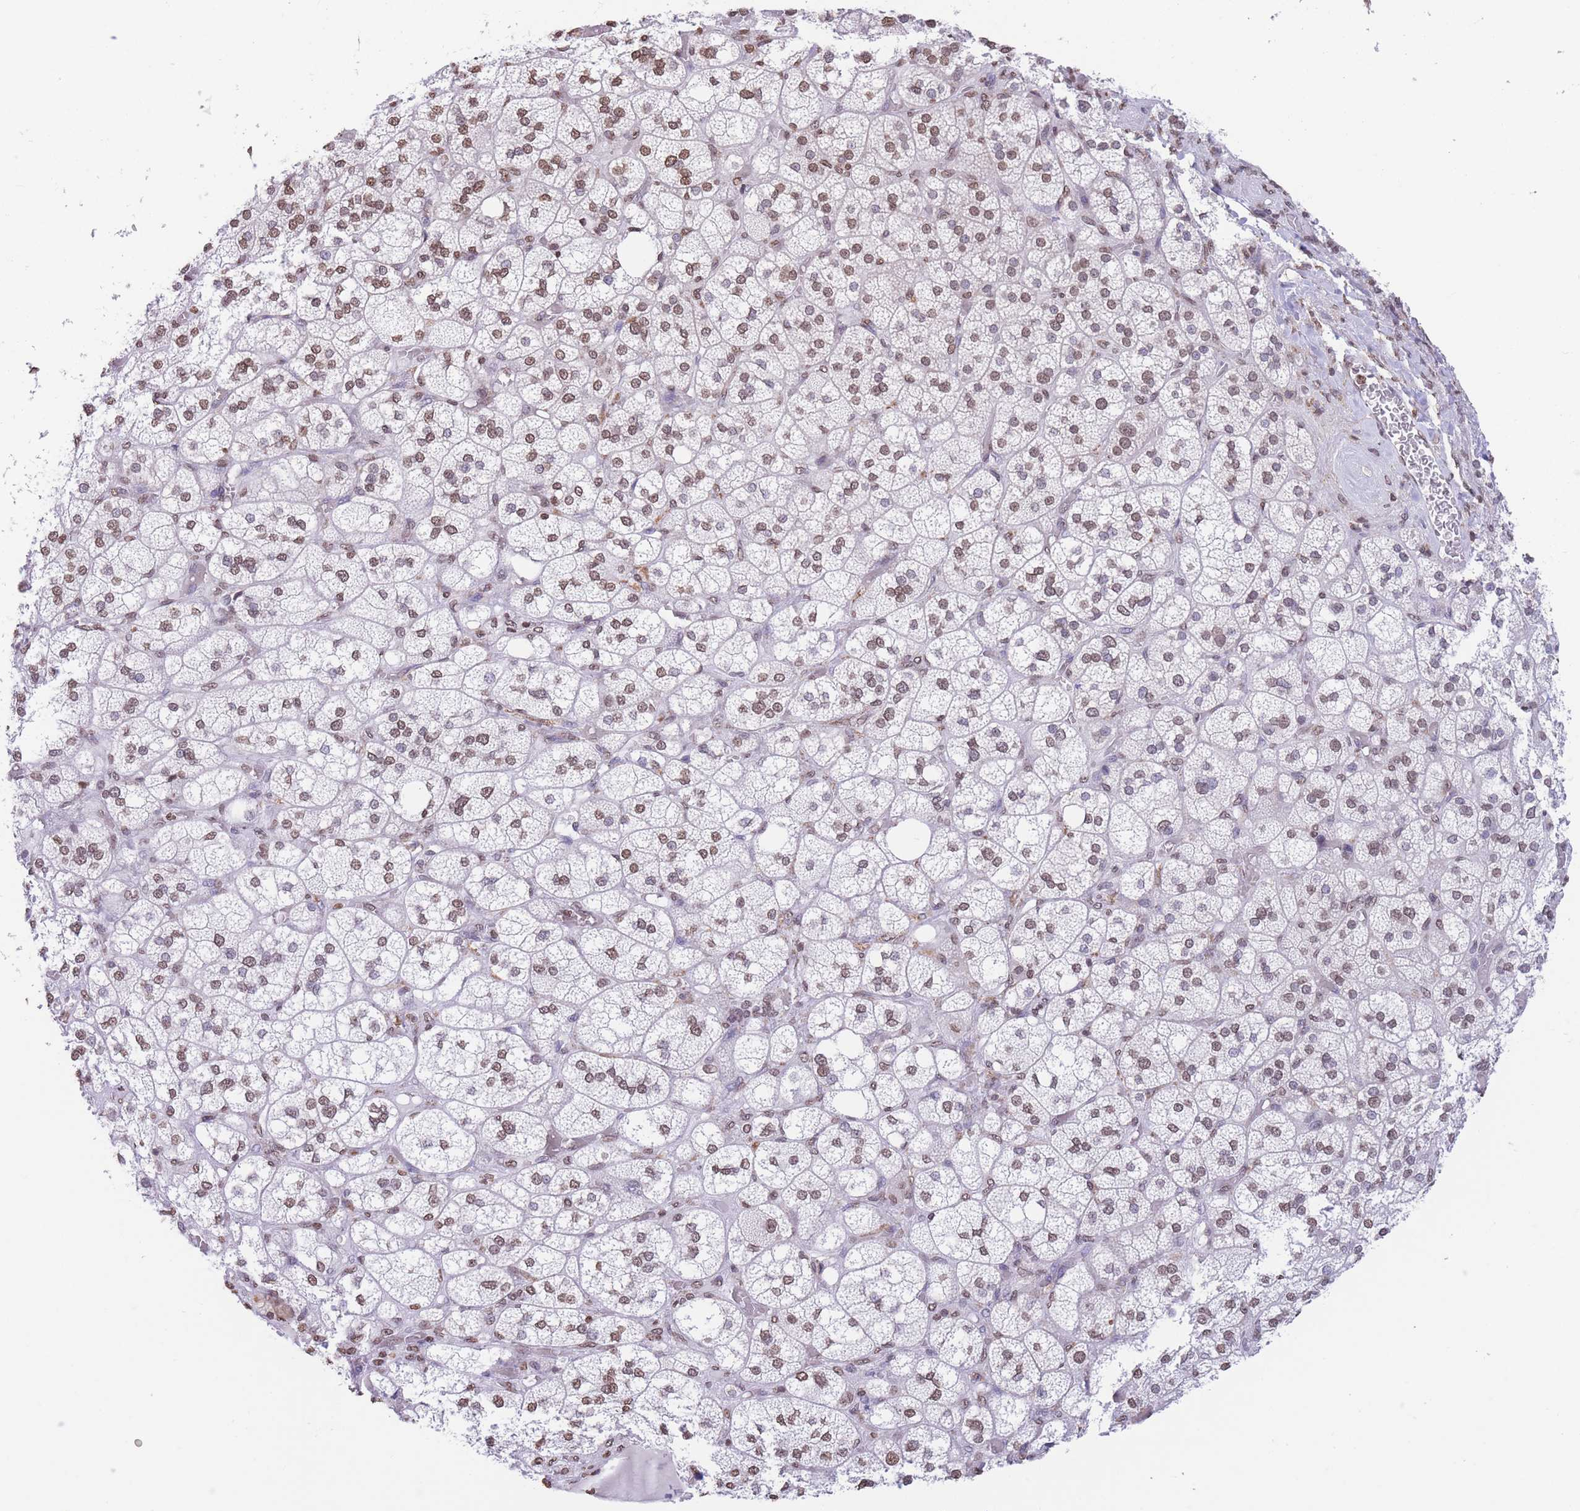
{"staining": {"intensity": "moderate", "quantity": ">75%", "location": "nuclear"}, "tissue": "adrenal gland", "cell_type": "Glandular cells", "image_type": "normal", "snomed": [{"axis": "morphology", "description": "Normal tissue, NOS"}, {"axis": "topography", "description": "Adrenal gland"}], "caption": "A micrograph of adrenal gland stained for a protein demonstrates moderate nuclear brown staining in glandular cells.", "gene": "H2BC10", "patient": {"sex": "male", "age": 61}}